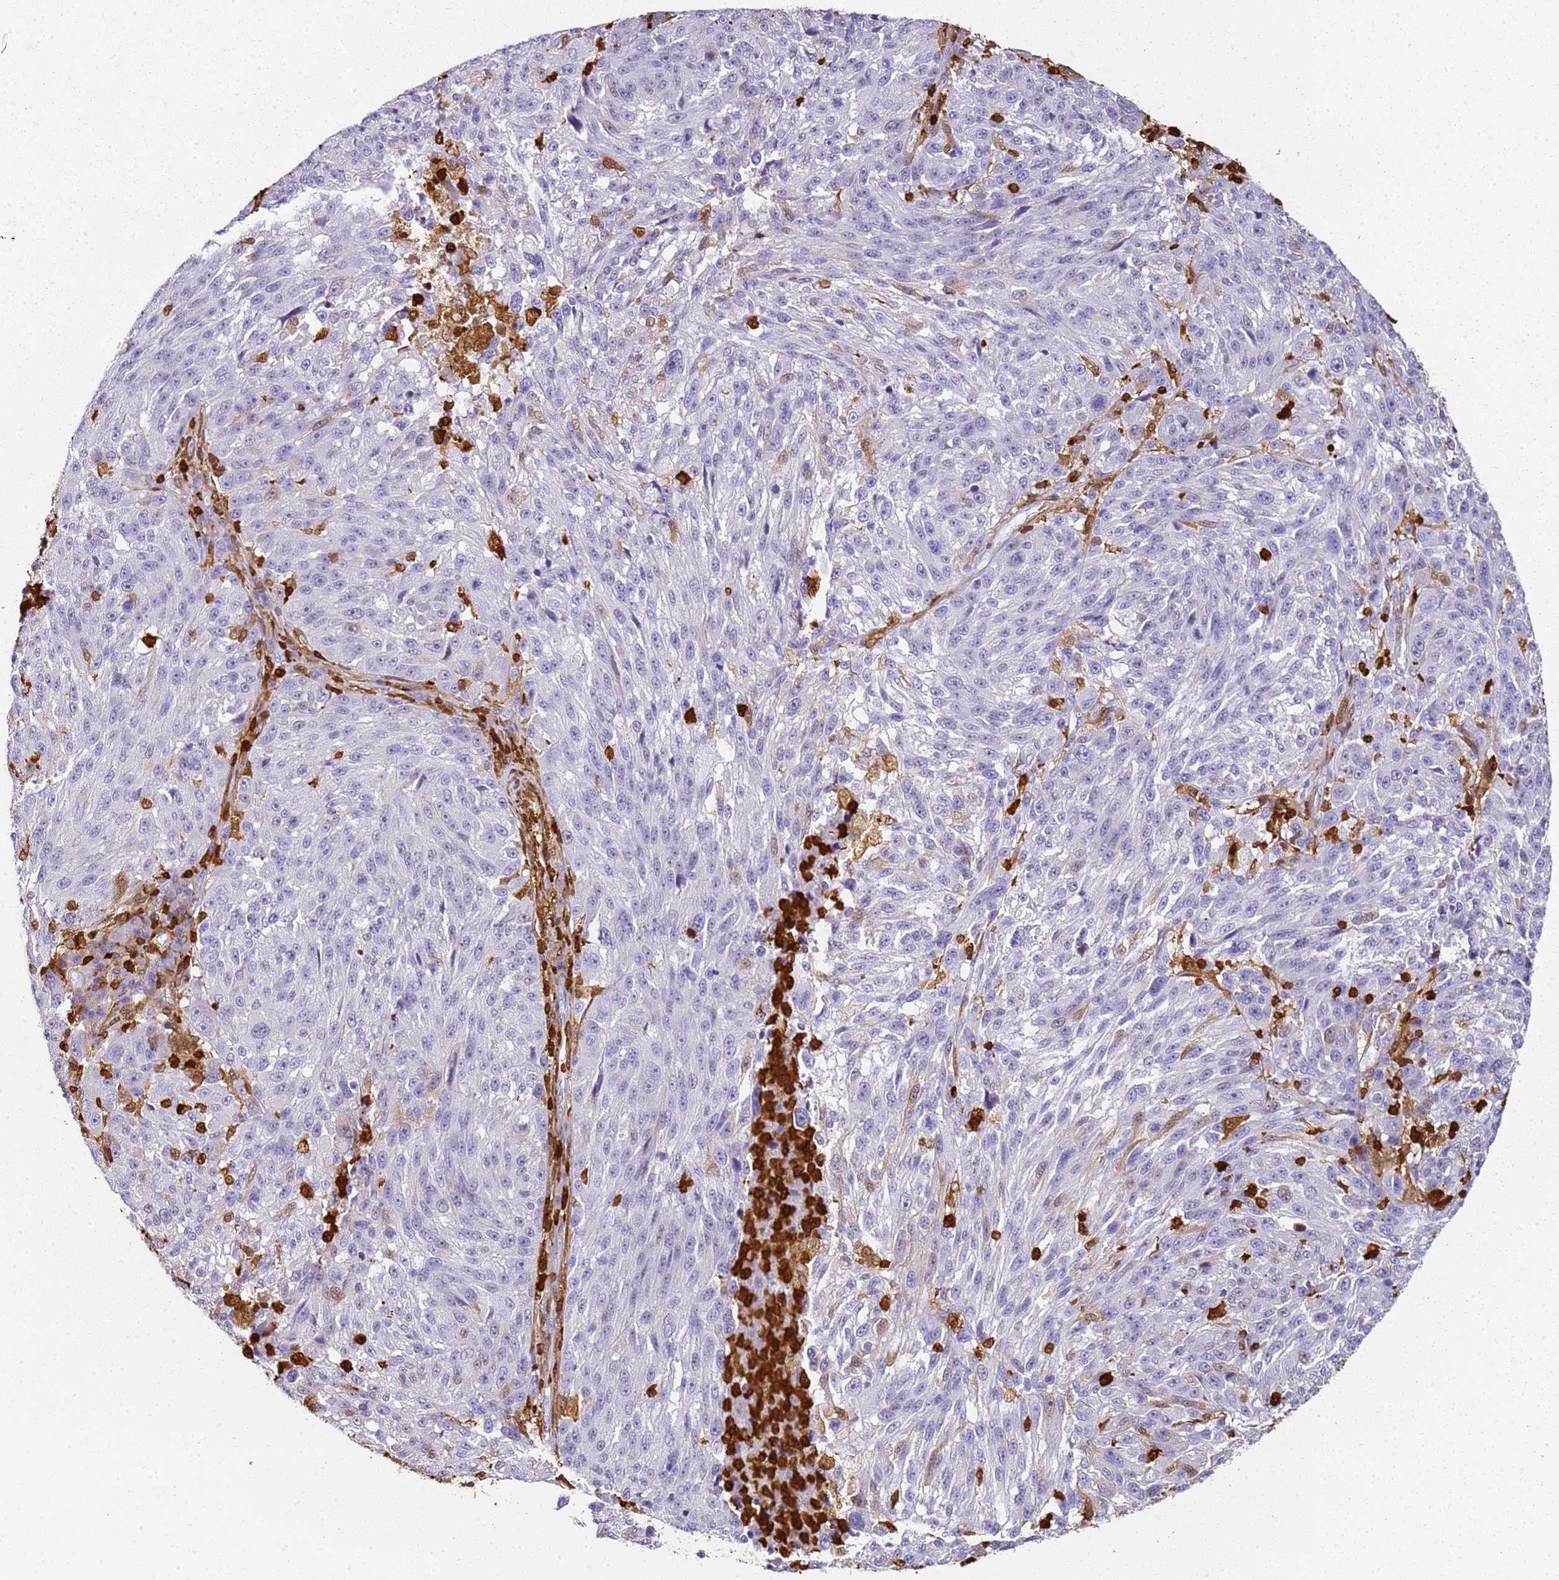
{"staining": {"intensity": "negative", "quantity": "none", "location": "none"}, "tissue": "melanoma", "cell_type": "Tumor cells", "image_type": "cancer", "snomed": [{"axis": "morphology", "description": "Malignant melanoma, NOS"}, {"axis": "topography", "description": "Skin"}], "caption": "An image of human melanoma is negative for staining in tumor cells.", "gene": "S100A4", "patient": {"sex": "male", "age": 53}}